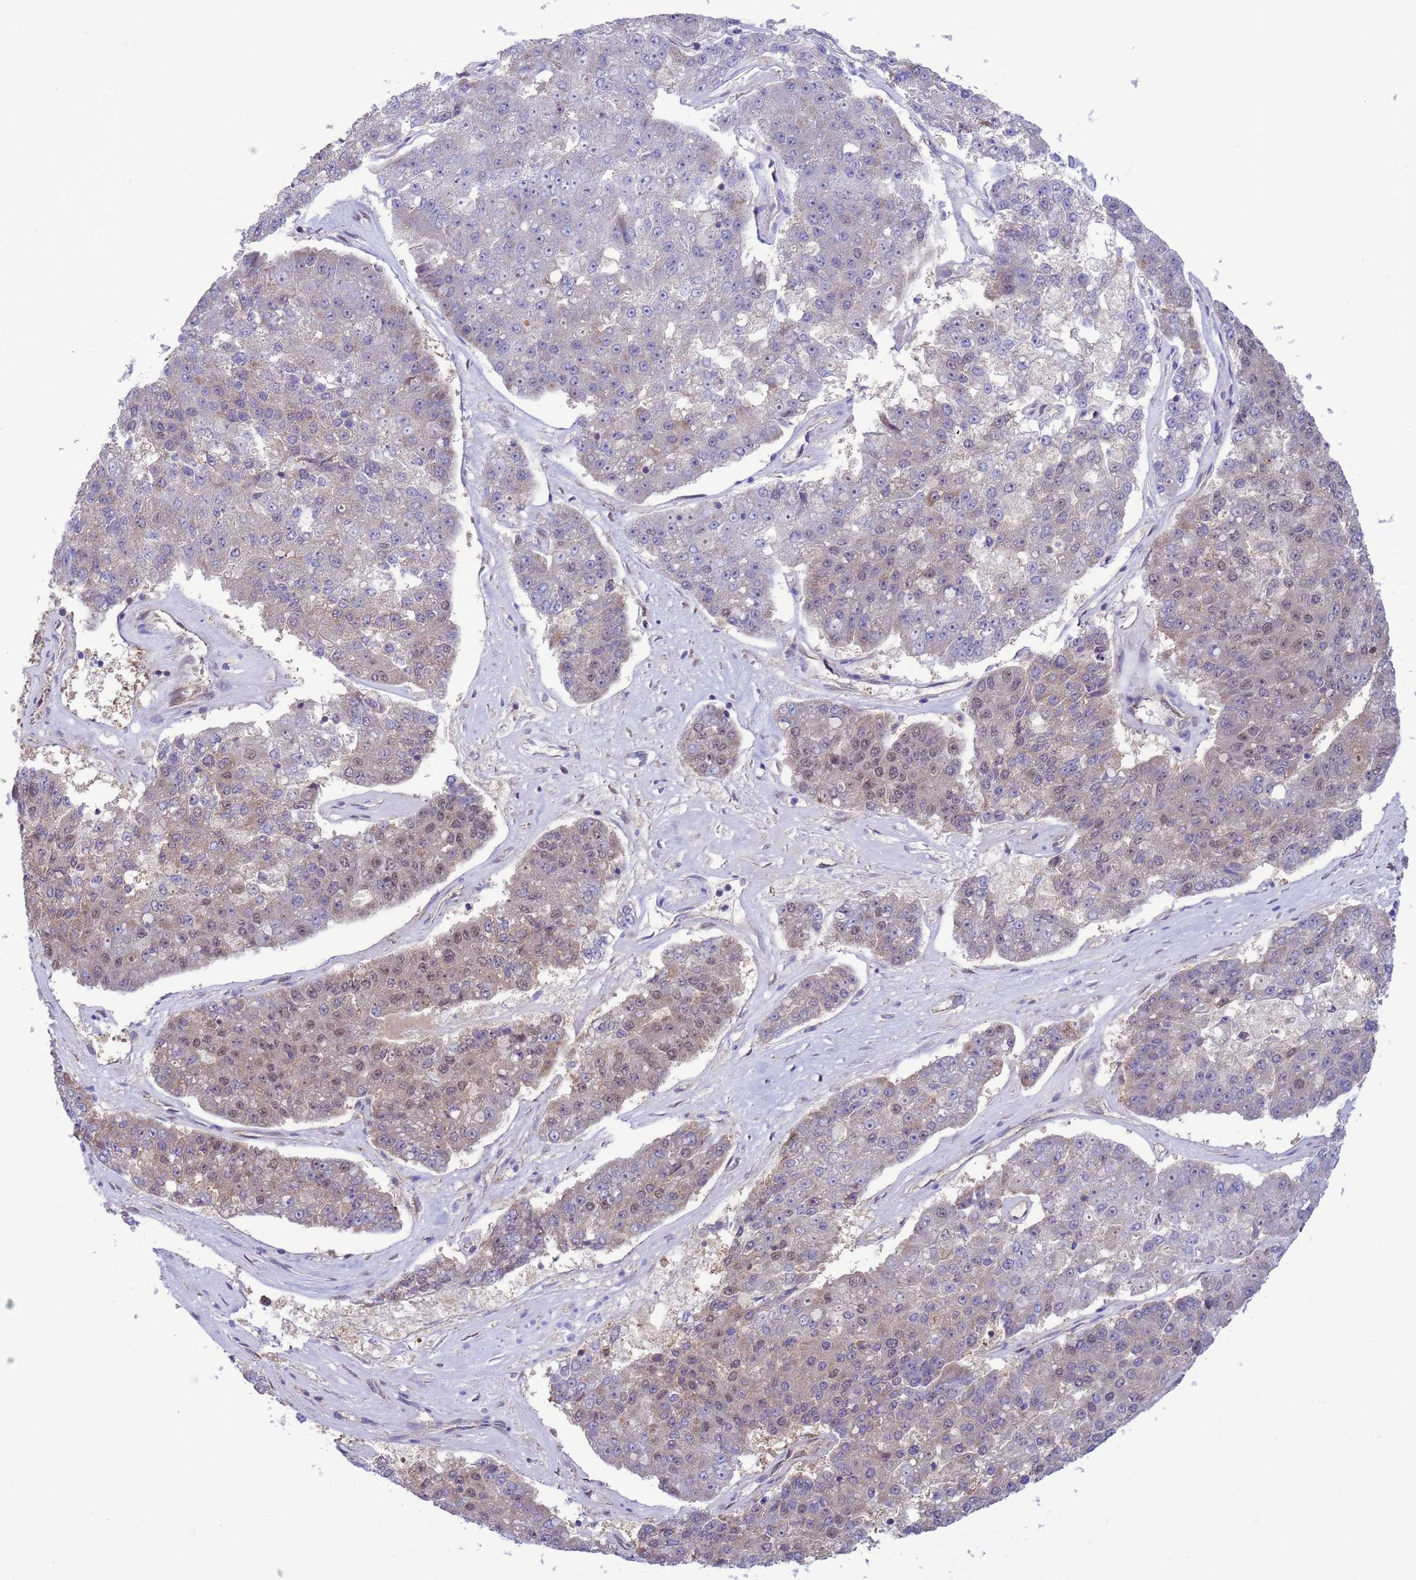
{"staining": {"intensity": "weak", "quantity": "25%-75%", "location": "nuclear"}, "tissue": "pancreatic cancer", "cell_type": "Tumor cells", "image_type": "cancer", "snomed": [{"axis": "morphology", "description": "Adenocarcinoma, NOS"}, {"axis": "topography", "description": "Pancreas"}], "caption": "Immunohistochemical staining of pancreatic cancer (adenocarcinoma) exhibits low levels of weak nuclear positivity in about 25%-75% of tumor cells.", "gene": "ZNF461", "patient": {"sex": "male", "age": 50}}